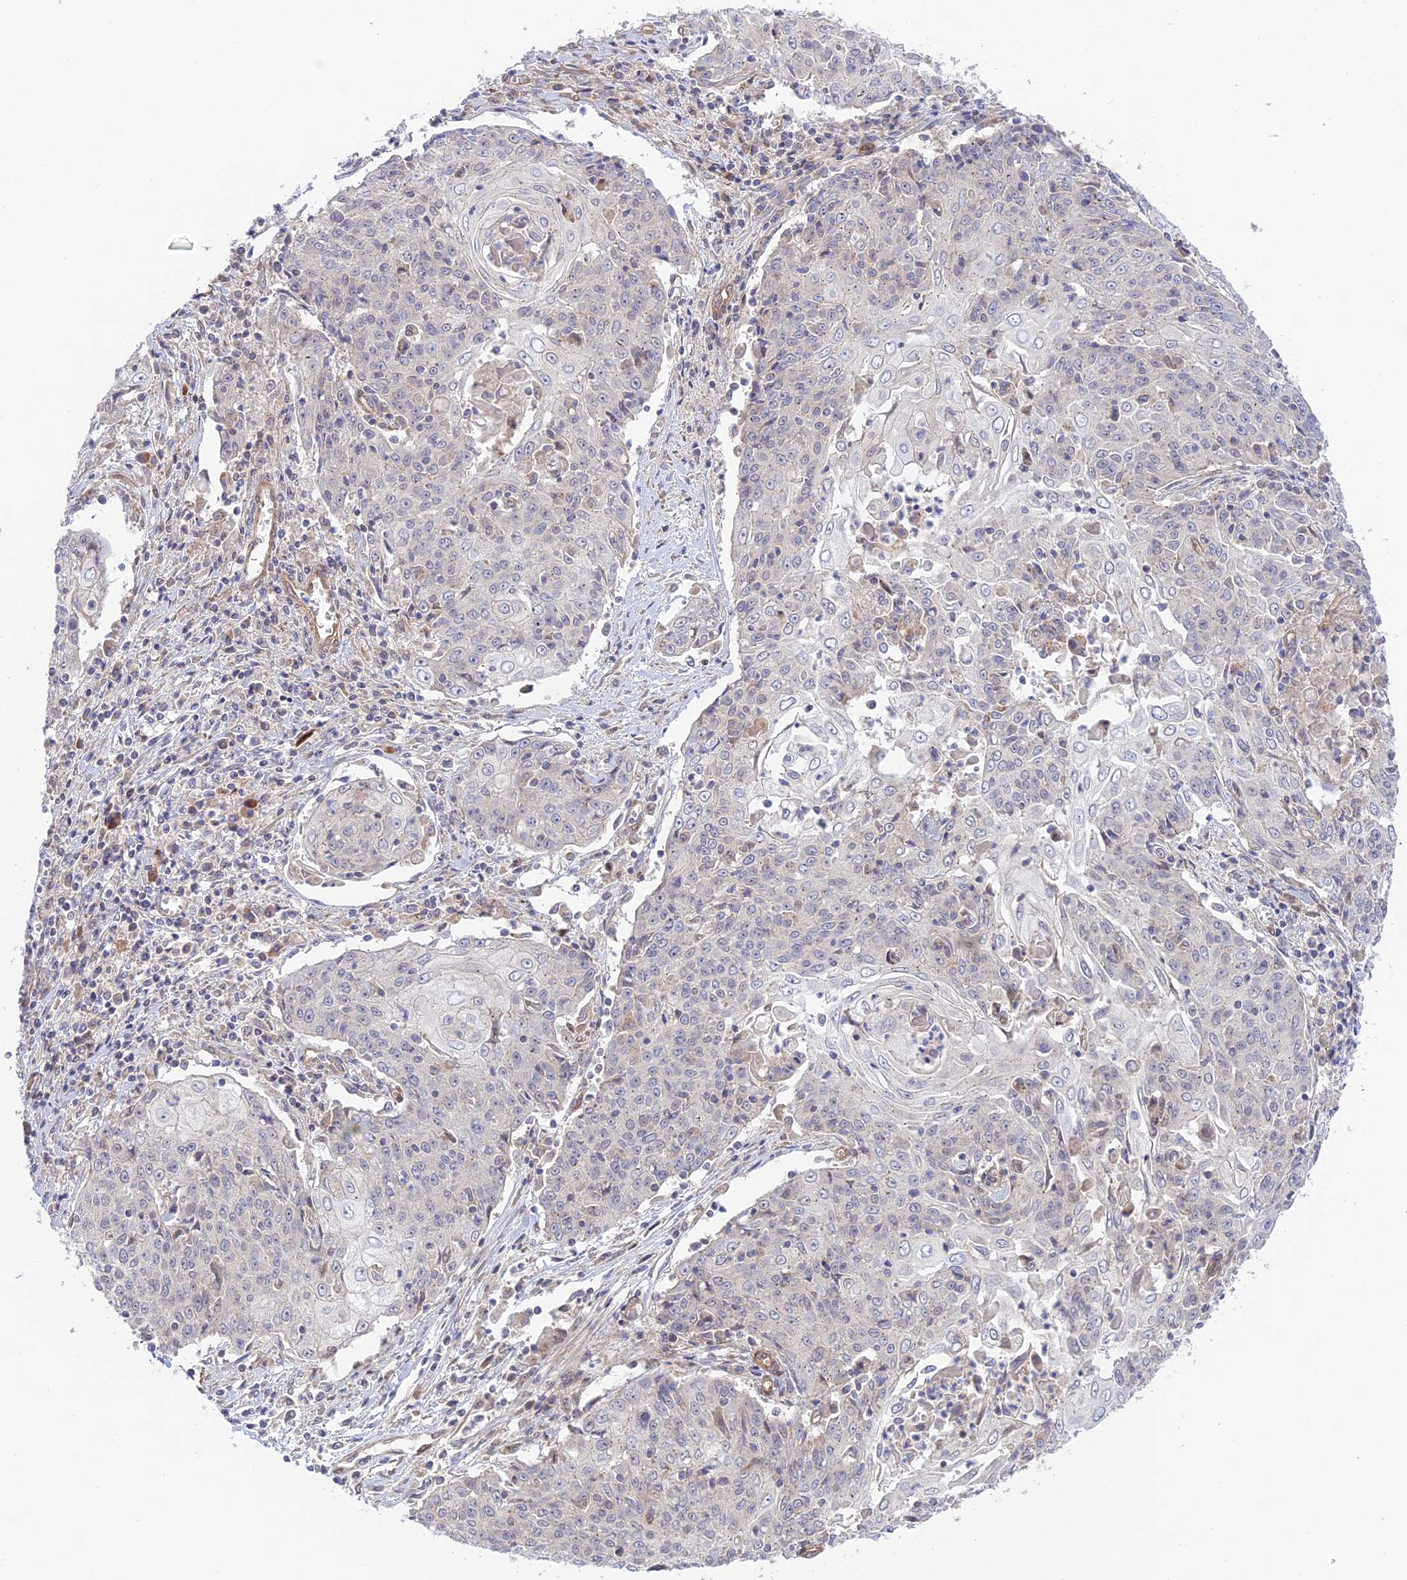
{"staining": {"intensity": "negative", "quantity": "none", "location": "none"}, "tissue": "cervical cancer", "cell_type": "Tumor cells", "image_type": "cancer", "snomed": [{"axis": "morphology", "description": "Squamous cell carcinoma, NOS"}, {"axis": "topography", "description": "Cervix"}], "caption": "Immunohistochemical staining of squamous cell carcinoma (cervical) reveals no significant expression in tumor cells.", "gene": "KCNAB1", "patient": {"sex": "female", "age": 48}}